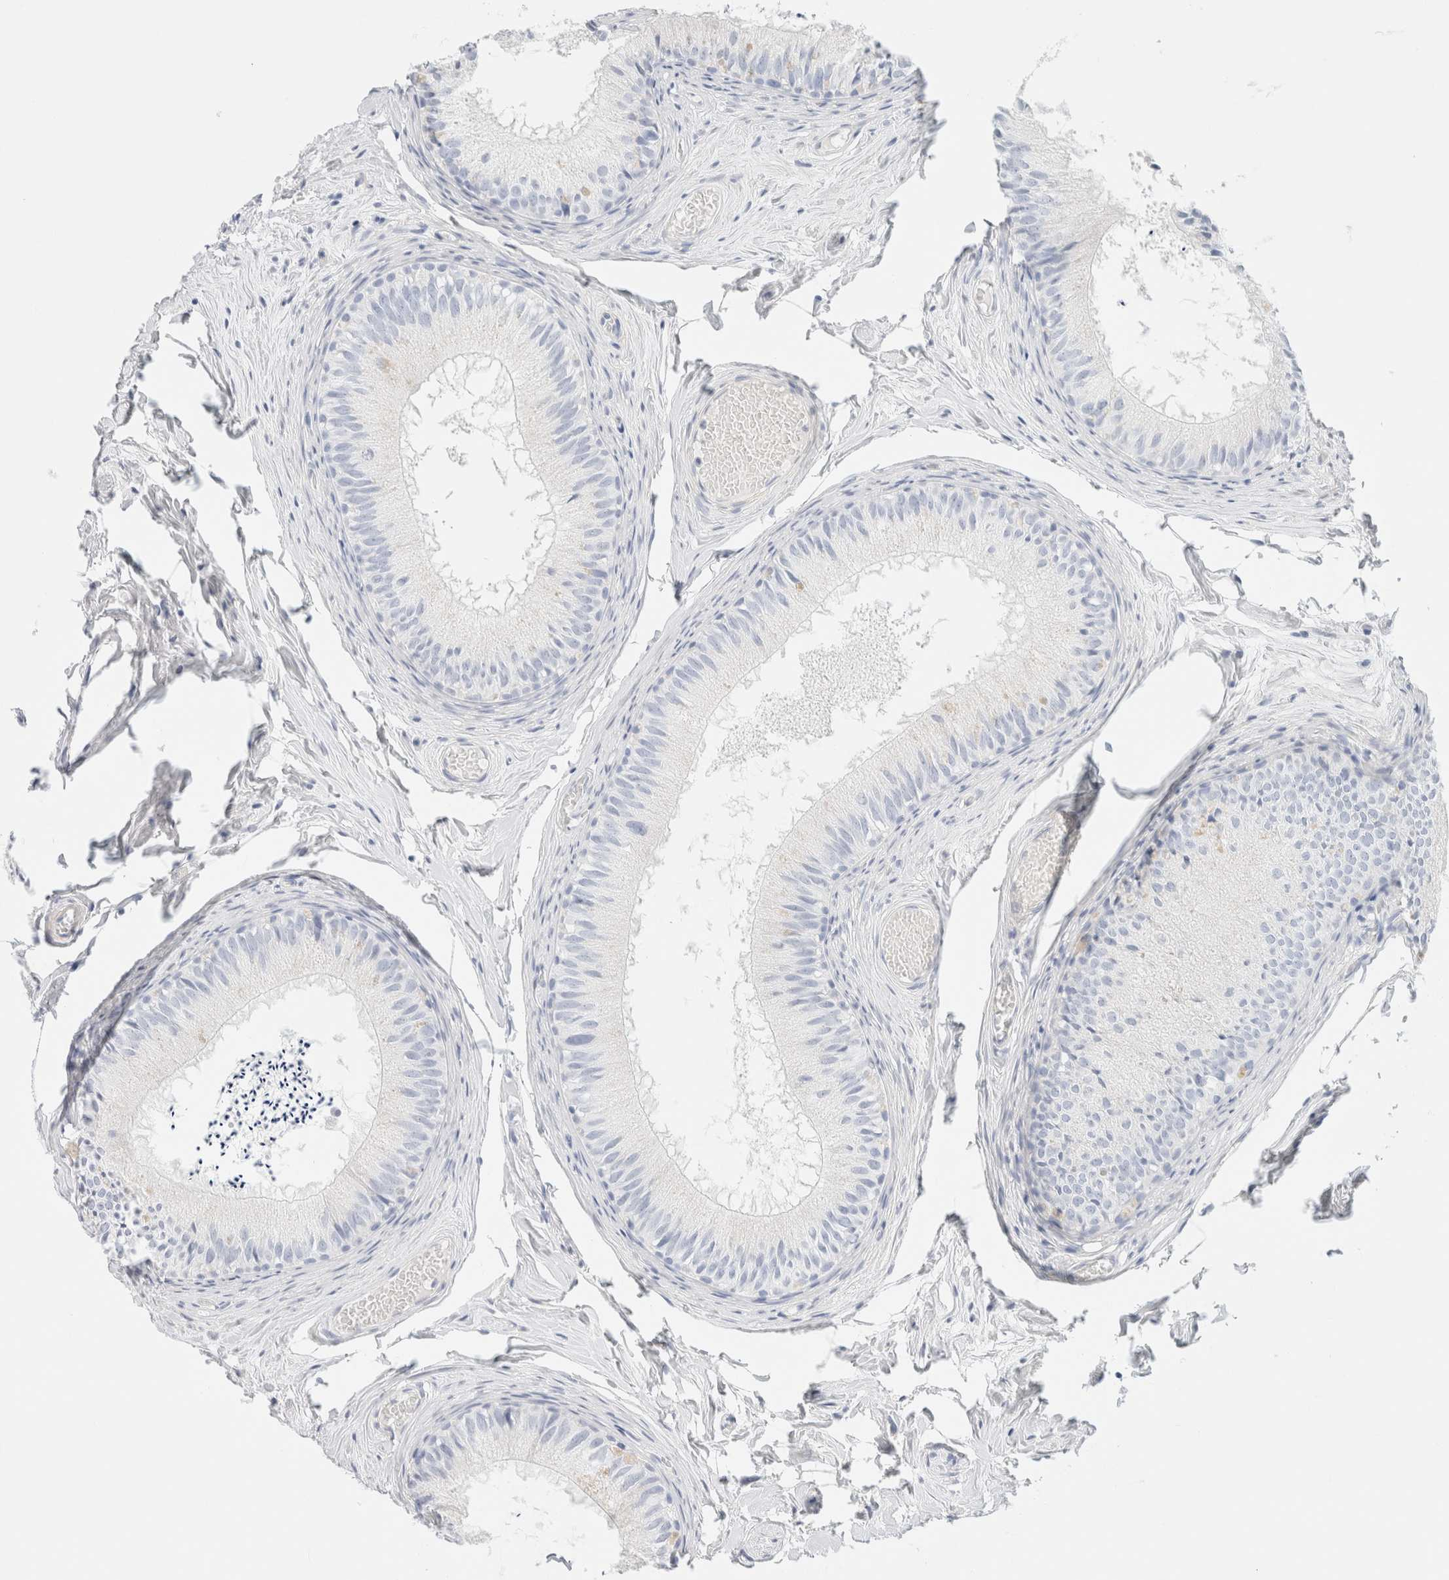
{"staining": {"intensity": "negative", "quantity": "none", "location": "none"}, "tissue": "epididymis", "cell_type": "Glandular cells", "image_type": "normal", "snomed": [{"axis": "morphology", "description": "Normal tissue, NOS"}, {"axis": "topography", "description": "Epididymis"}], "caption": "This image is of unremarkable epididymis stained with immunohistochemistry to label a protein in brown with the nuclei are counter-stained blue. There is no expression in glandular cells.", "gene": "DPYS", "patient": {"sex": "male", "age": 46}}